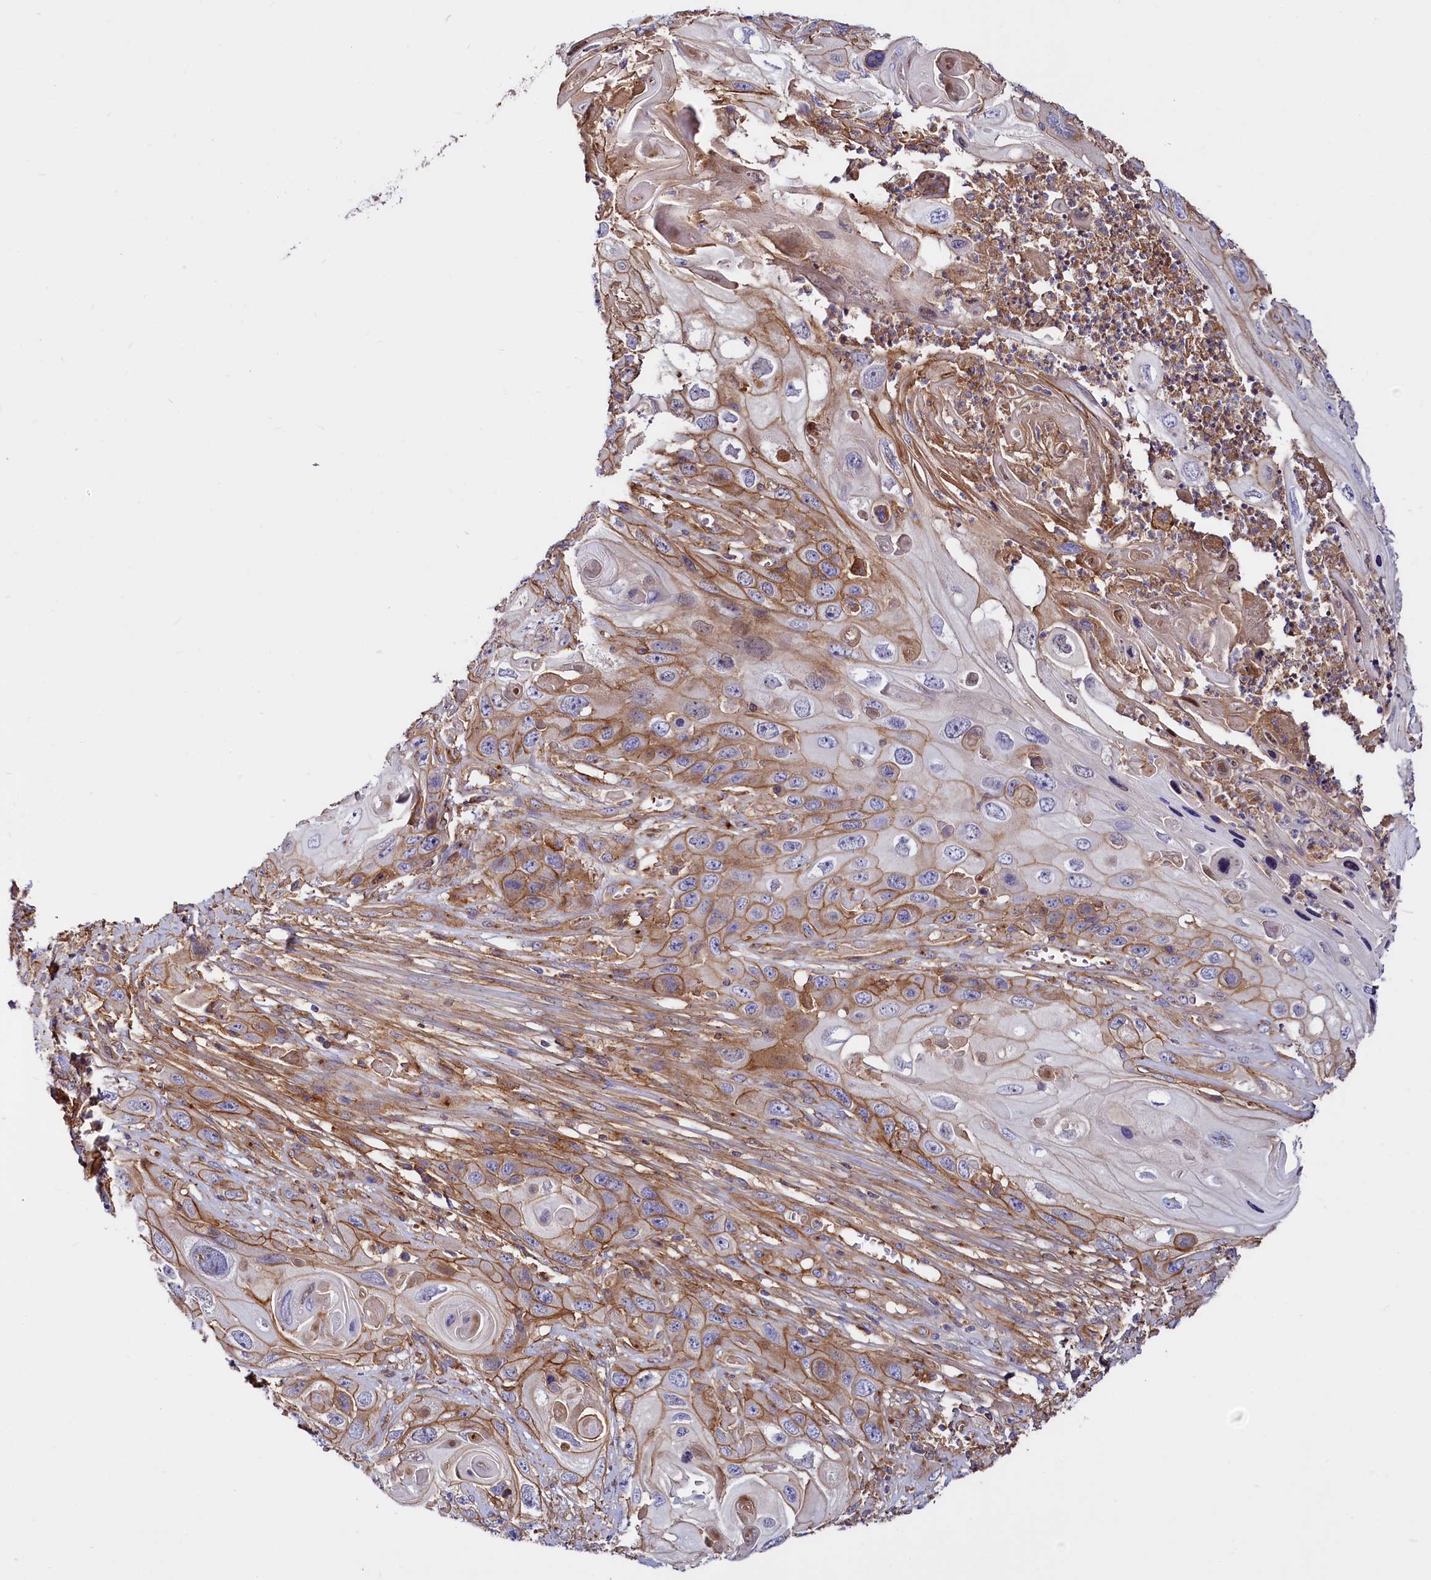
{"staining": {"intensity": "moderate", "quantity": ">75%", "location": "cytoplasmic/membranous"}, "tissue": "skin cancer", "cell_type": "Tumor cells", "image_type": "cancer", "snomed": [{"axis": "morphology", "description": "Squamous cell carcinoma, NOS"}, {"axis": "topography", "description": "Skin"}], "caption": "Immunohistochemical staining of human squamous cell carcinoma (skin) demonstrates medium levels of moderate cytoplasmic/membranous expression in about >75% of tumor cells. Using DAB (3,3'-diaminobenzidine) (brown) and hematoxylin (blue) stains, captured at high magnification using brightfield microscopy.", "gene": "ANO6", "patient": {"sex": "male", "age": 55}}